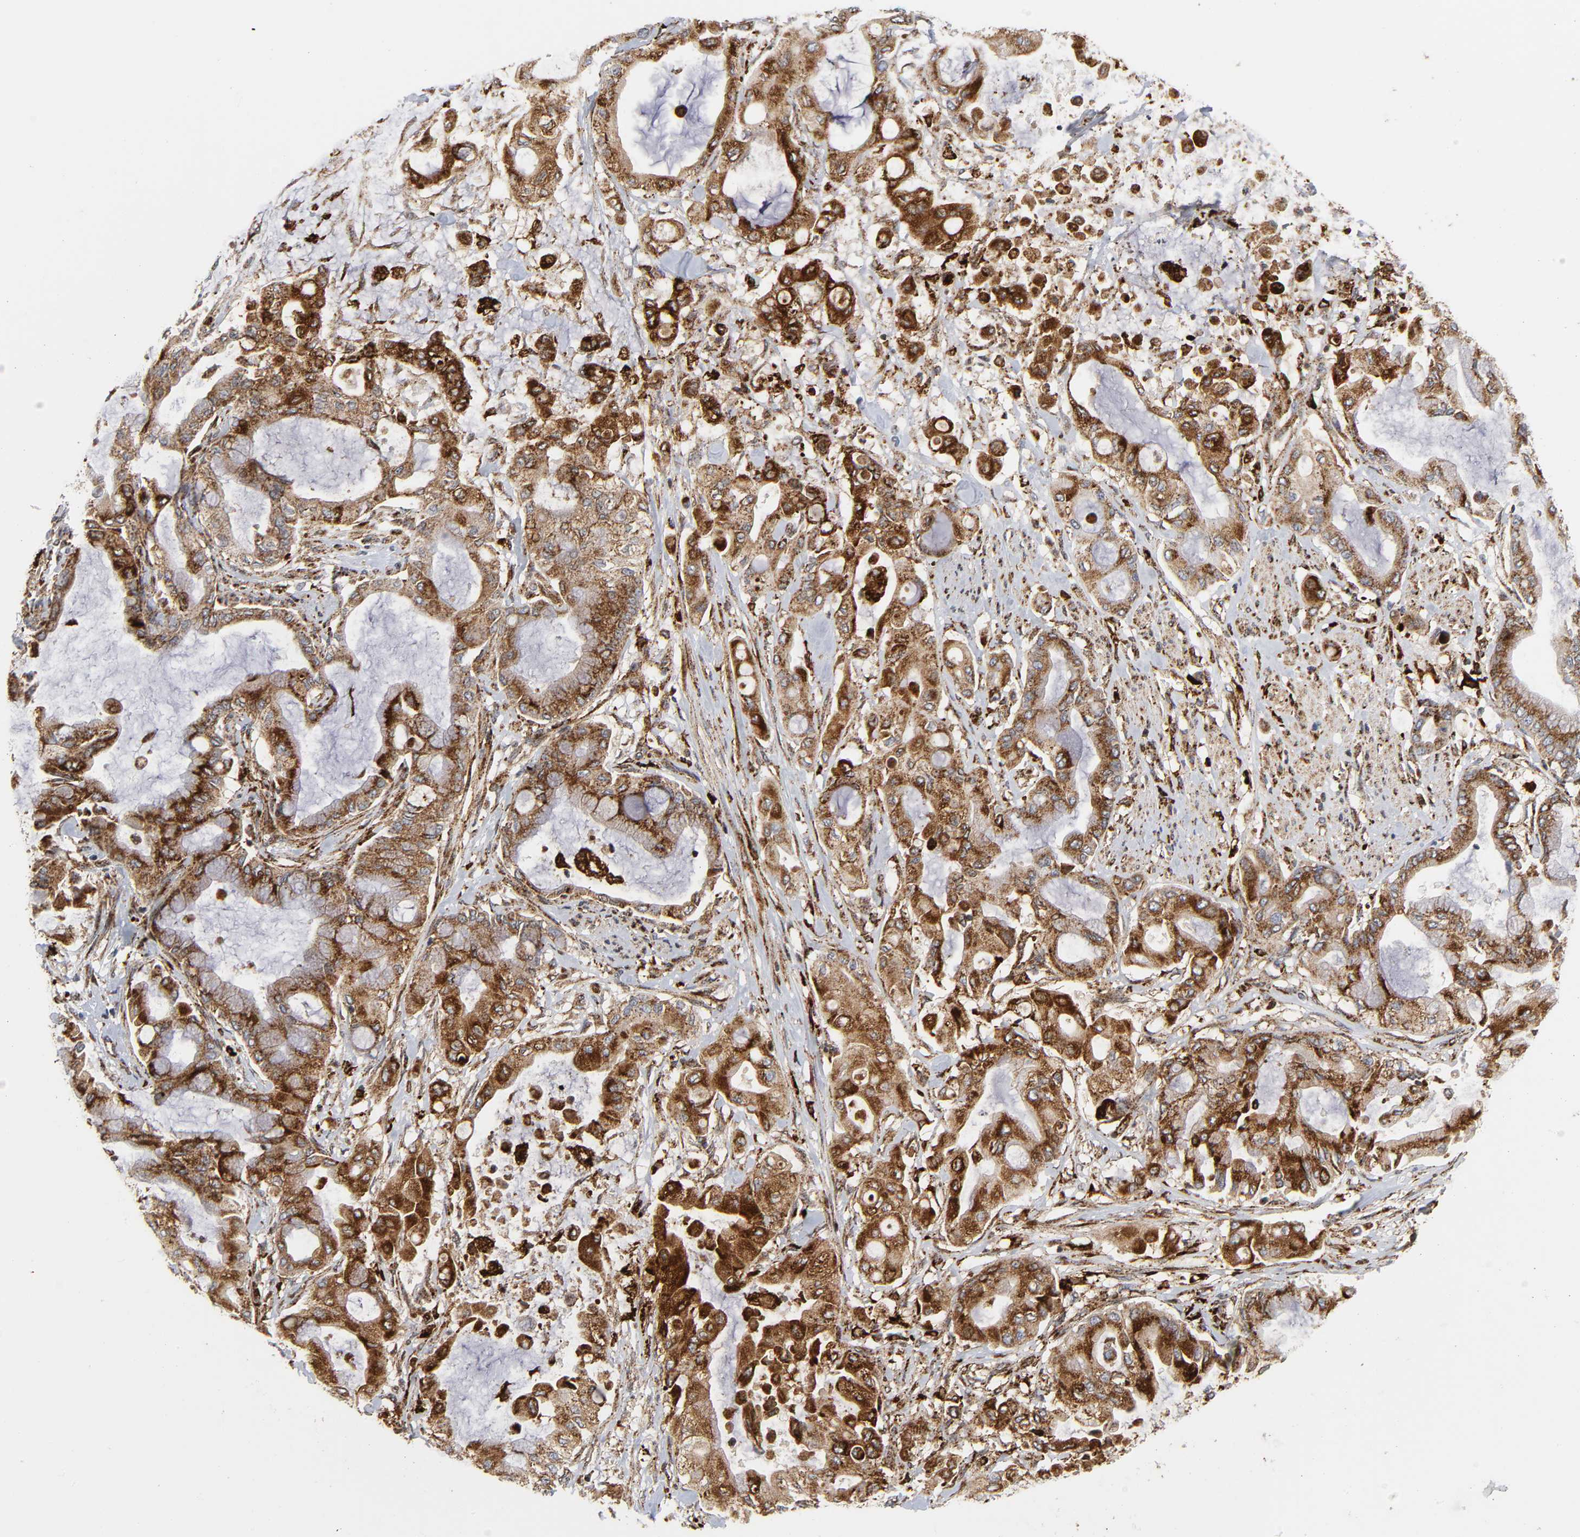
{"staining": {"intensity": "moderate", "quantity": ">75%", "location": "cytoplasmic/membranous"}, "tissue": "pancreatic cancer", "cell_type": "Tumor cells", "image_type": "cancer", "snomed": [{"axis": "morphology", "description": "Adenocarcinoma, NOS"}, {"axis": "morphology", "description": "Adenocarcinoma, metastatic, NOS"}, {"axis": "topography", "description": "Lymph node"}, {"axis": "topography", "description": "Pancreas"}, {"axis": "topography", "description": "Duodenum"}], "caption": "Protein expression by immunohistochemistry (IHC) reveals moderate cytoplasmic/membranous expression in approximately >75% of tumor cells in pancreatic metastatic adenocarcinoma.", "gene": "PSAP", "patient": {"sex": "female", "age": 64}}